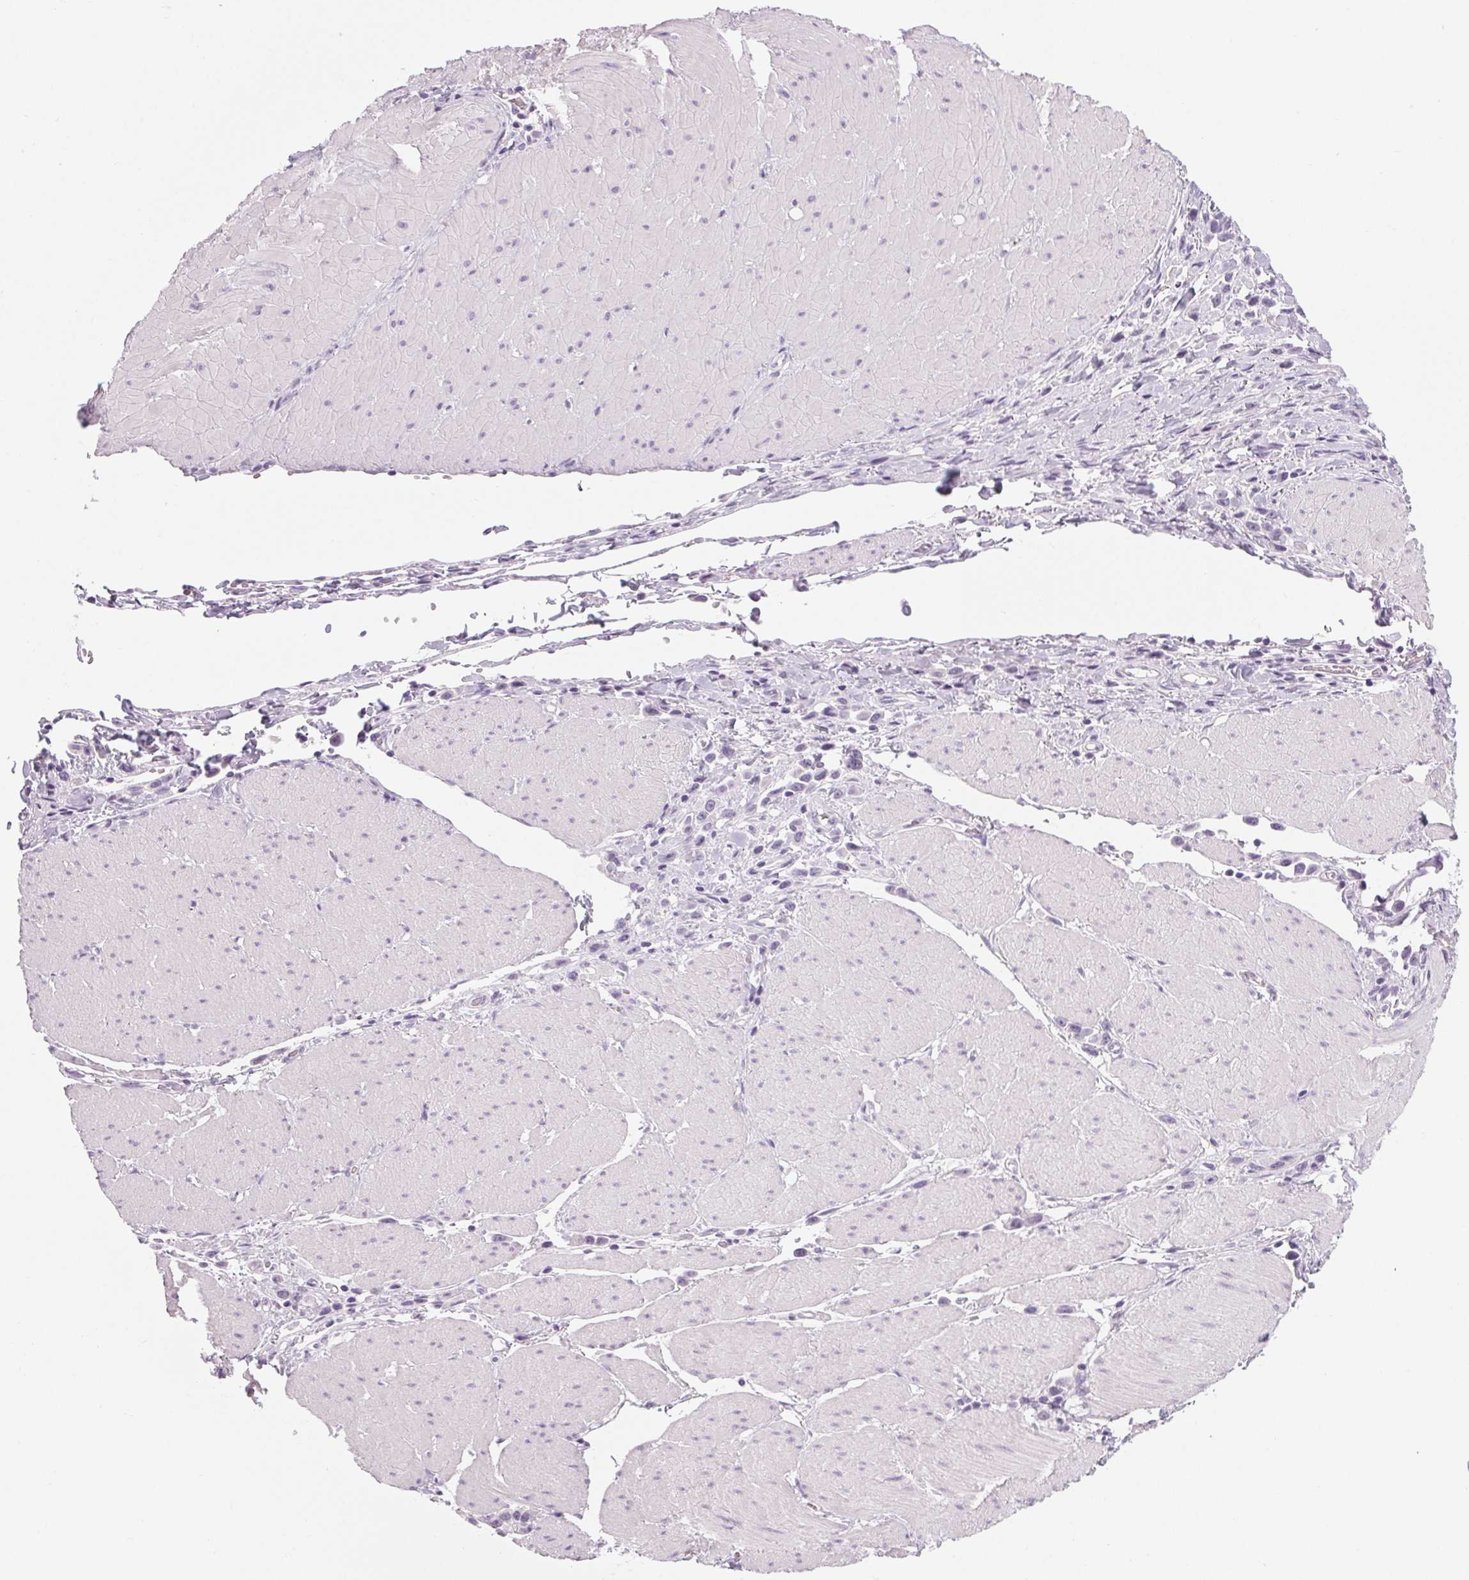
{"staining": {"intensity": "negative", "quantity": "none", "location": "none"}, "tissue": "stomach cancer", "cell_type": "Tumor cells", "image_type": "cancer", "snomed": [{"axis": "morphology", "description": "Adenocarcinoma, NOS"}, {"axis": "topography", "description": "Stomach"}], "caption": "This photomicrograph is of stomach cancer (adenocarcinoma) stained with IHC to label a protein in brown with the nuclei are counter-stained blue. There is no staining in tumor cells. The staining is performed using DAB (3,3'-diaminobenzidine) brown chromogen with nuclei counter-stained in using hematoxylin.", "gene": "LRP2", "patient": {"sex": "male", "age": 47}}